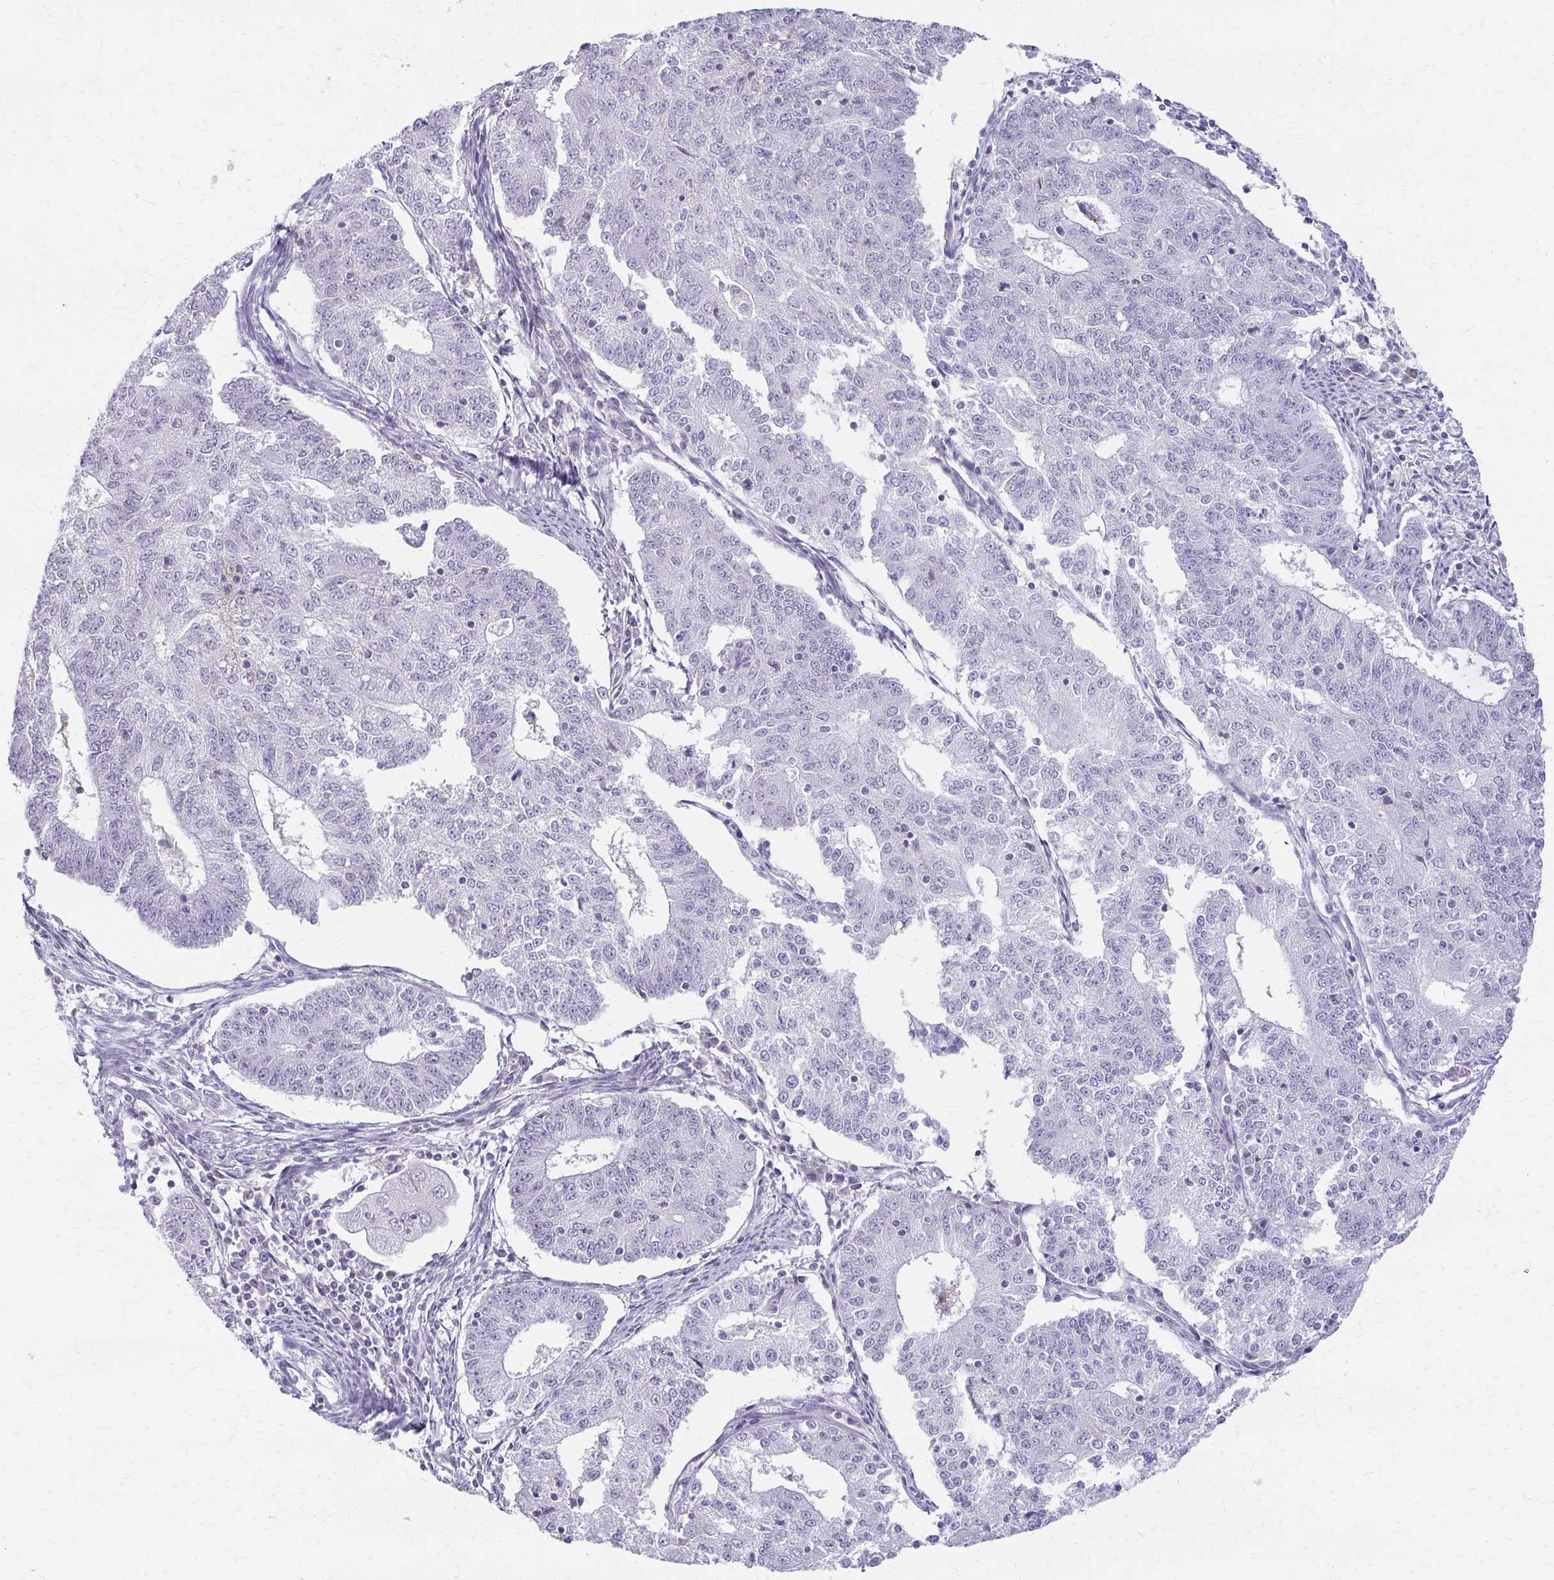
{"staining": {"intensity": "negative", "quantity": "none", "location": "none"}, "tissue": "endometrial cancer", "cell_type": "Tumor cells", "image_type": "cancer", "snomed": [{"axis": "morphology", "description": "Adenocarcinoma, NOS"}, {"axis": "topography", "description": "Endometrium"}], "caption": "Immunohistochemistry (IHC) histopathology image of endometrial cancer (adenocarcinoma) stained for a protein (brown), which shows no staining in tumor cells.", "gene": "FCGR2B", "patient": {"sex": "female", "age": 56}}